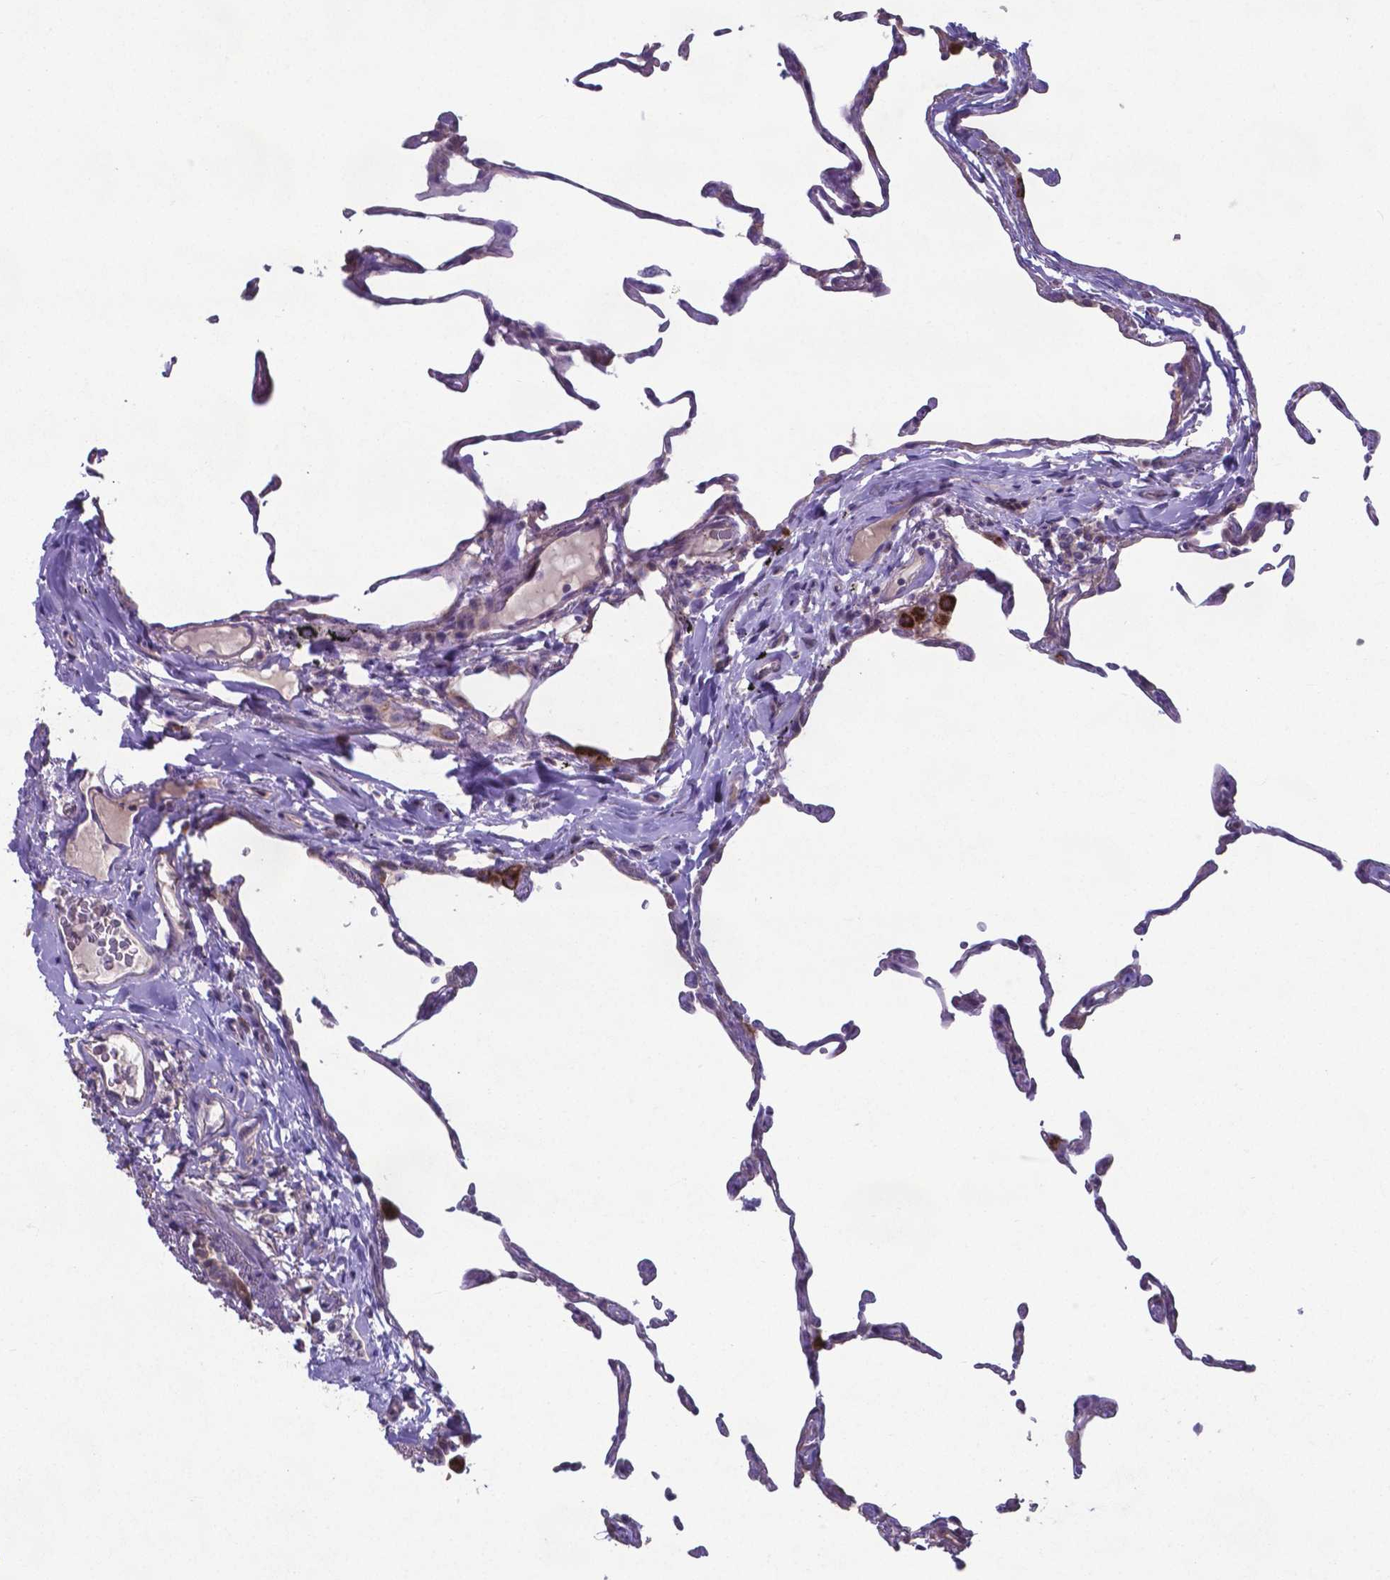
{"staining": {"intensity": "negative", "quantity": "none", "location": "none"}, "tissue": "lung", "cell_type": "Alveolar cells", "image_type": "normal", "snomed": [{"axis": "morphology", "description": "Normal tissue, NOS"}, {"axis": "topography", "description": "Lung"}], "caption": "High magnification brightfield microscopy of unremarkable lung stained with DAB (brown) and counterstained with hematoxylin (blue): alveolar cells show no significant staining. Nuclei are stained in blue.", "gene": "TYRO3", "patient": {"sex": "female", "age": 57}}